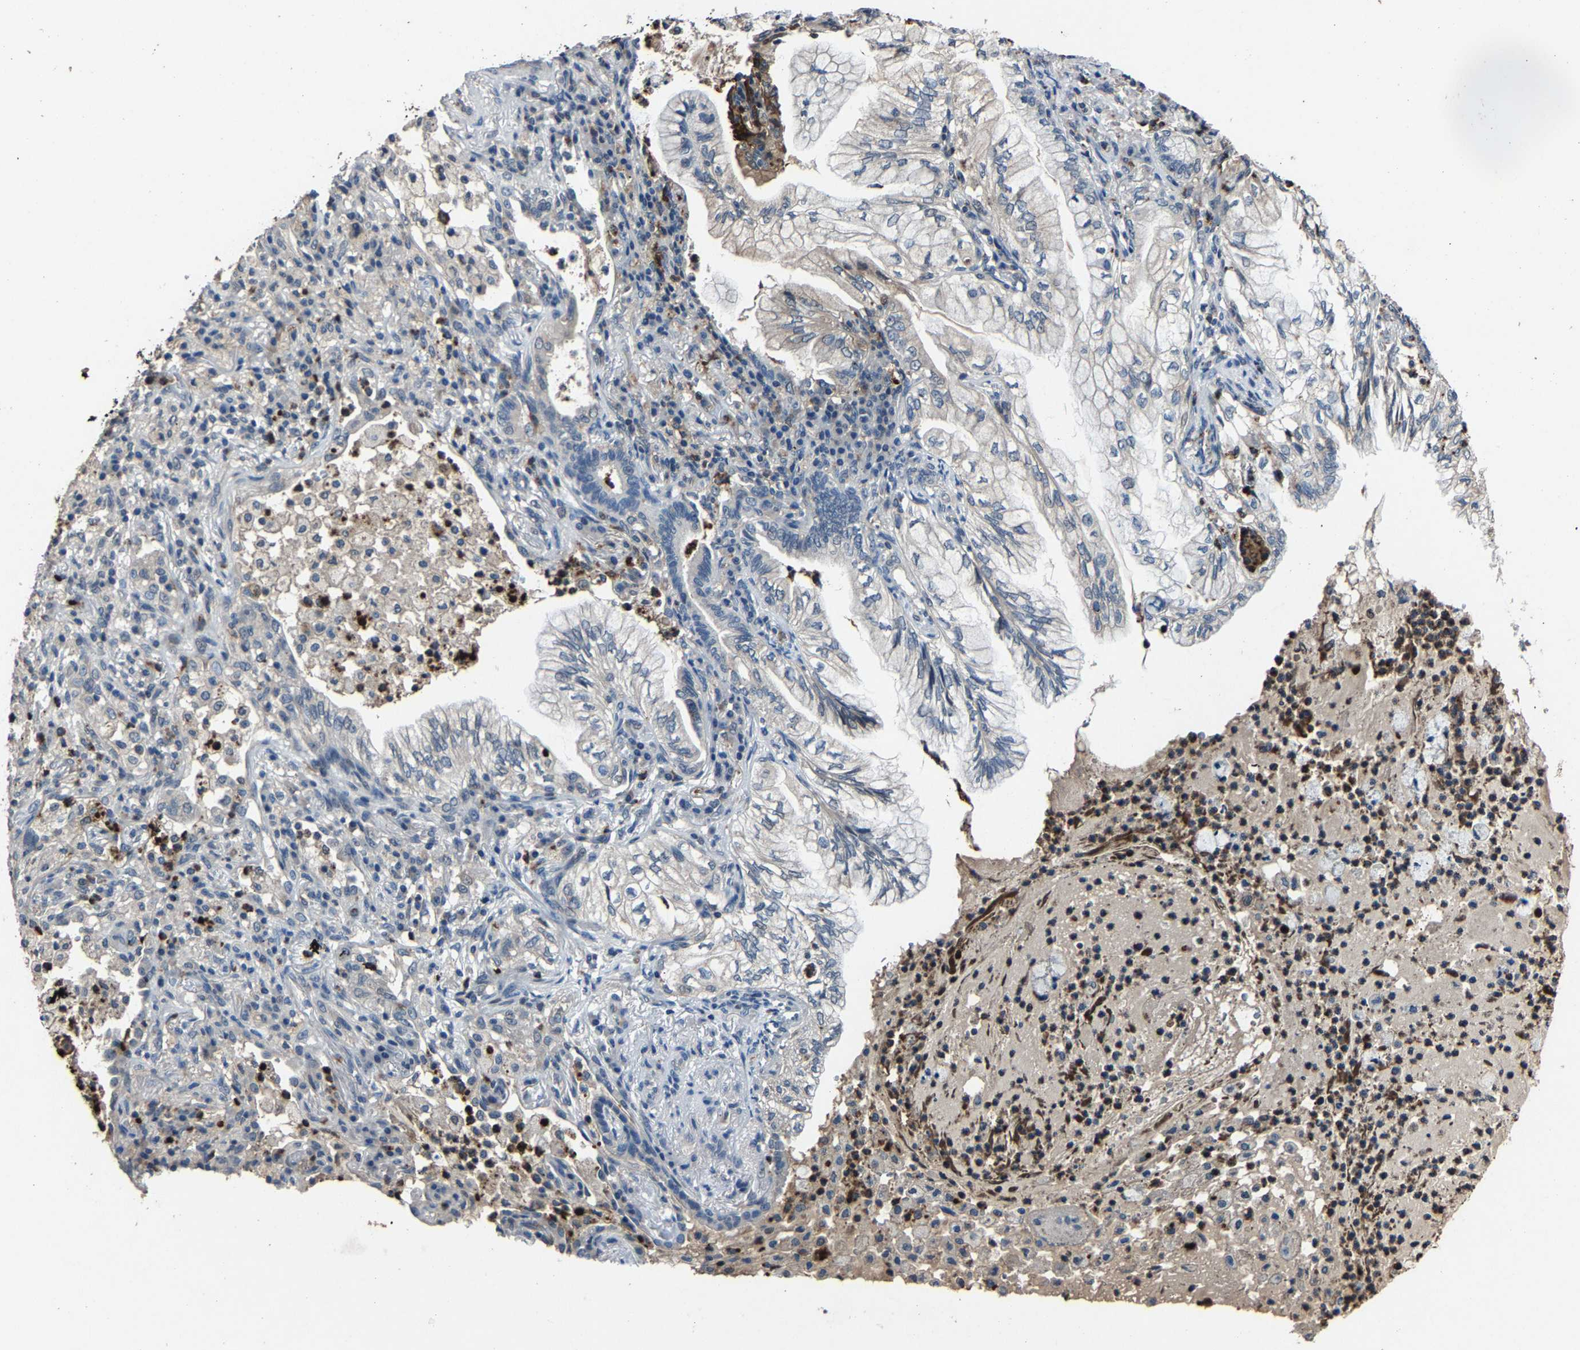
{"staining": {"intensity": "negative", "quantity": "none", "location": "none"}, "tissue": "lung cancer", "cell_type": "Tumor cells", "image_type": "cancer", "snomed": [{"axis": "morphology", "description": "Adenocarcinoma, NOS"}, {"axis": "topography", "description": "Lung"}], "caption": "The histopathology image displays no staining of tumor cells in lung cancer (adenocarcinoma).", "gene": "PCNX2", "patient": {"sex": "female", "age": 70}}